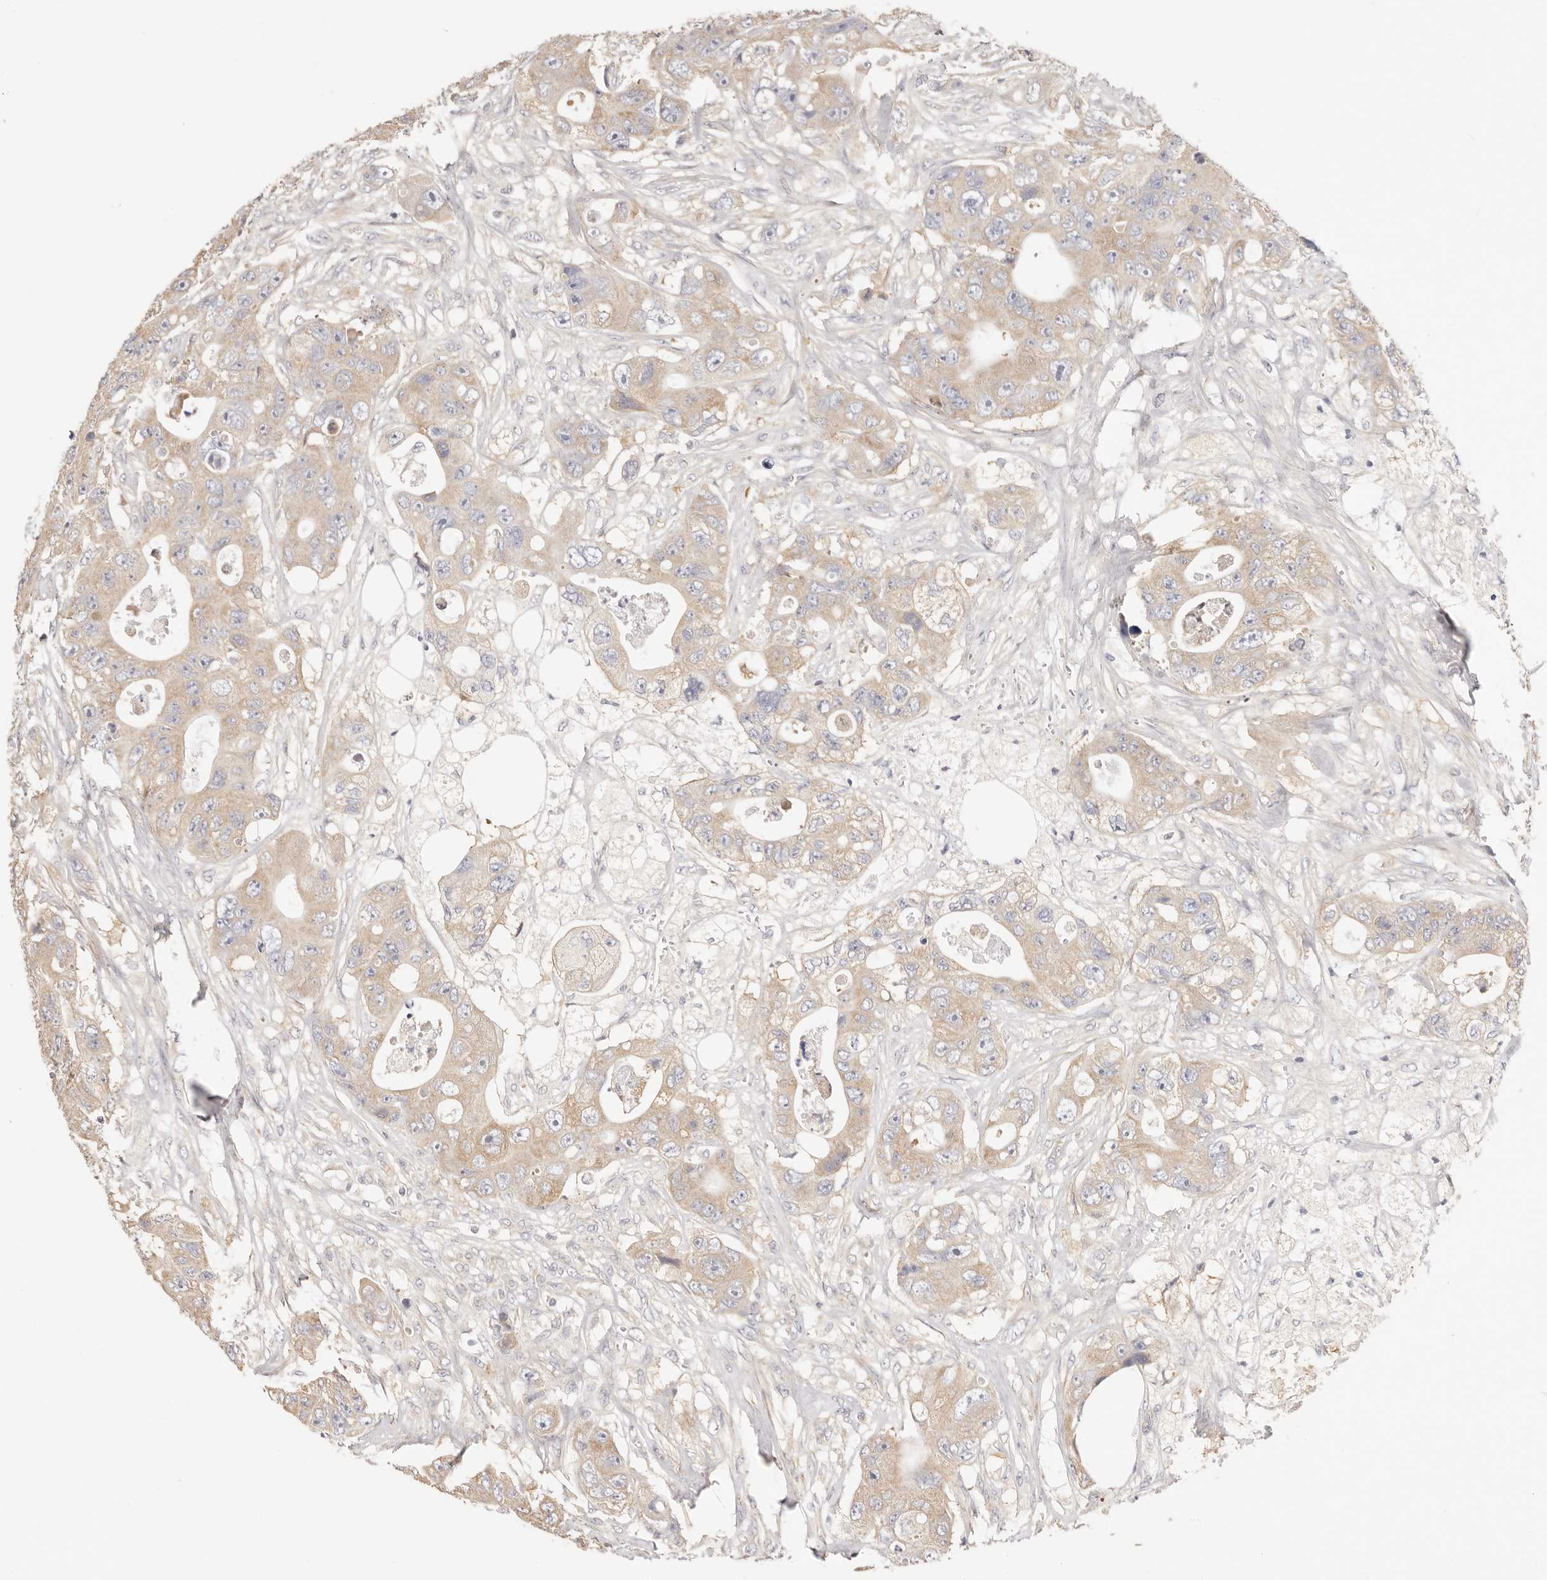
{"staining": {"intensity": "weak", "quantity": ">75%", "location": "cytoplasmic/membranous"}, "tissue": "colorectal cancer", "cell_type": "Tumor cells", "image_type": "cancer", "snomed": [{"axis": "morphology", "description": "Adenocarcinoma, NOS"}, {"axis": "topography", "description": "Colon"}], "caption": "This photomicrograph exhibits IHC staining of human colorectal cancer (adenocarcinoma), with low weak cytoplasmic/membranous positivity in about >75% of tumor cells.", "gene": "KCMF1", "patient": {"sex": "female", "age": 46}}